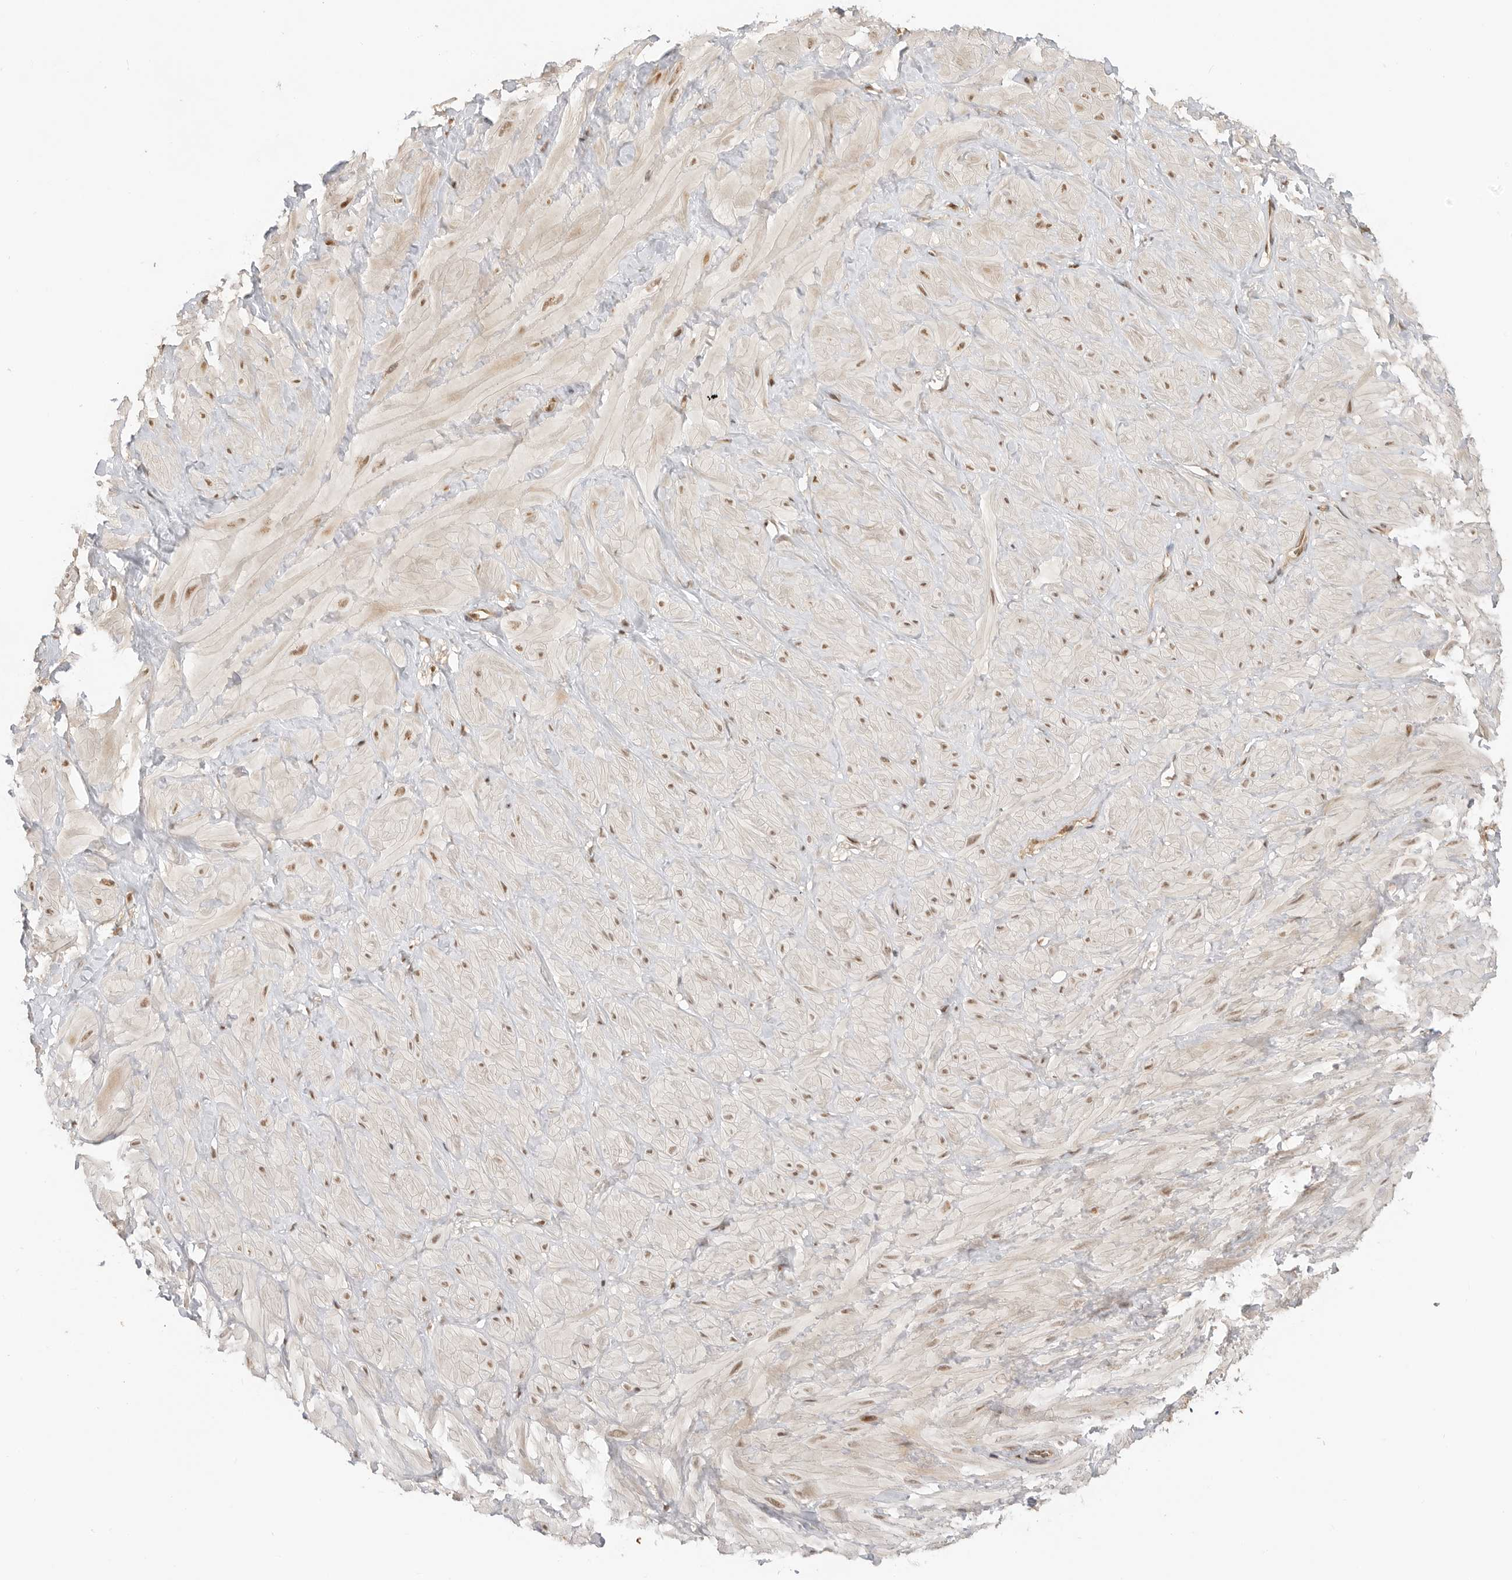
{"staining": {"intensity": "negative", "quantity": "none", "location": "none"}, "tissue": "adipose tissue", "cell_type": "Adipocytes", "image_type": "normal", "snomed": [{"axis": "morphology", "description": "Normal tissue, NOS"}, {"axis": "topography", "description": "Adipose tissue"}, {"axis": "topography", "description": "Vascular tissue"}, {"axis": "topography", "description": "Peripheral nerve tissue"}], "caption": "Immunohistochemistry (IHC) histopathology image of benign human adipose tissue stained for a protein (brown), which reveals no positivity in adipocytes. (DAB immunohistochemistry (IHC) visualized using brightfield microscopy, high magnification).", "gene": "ALKAL1", "patient": {"sex": "male", "age": 25}}